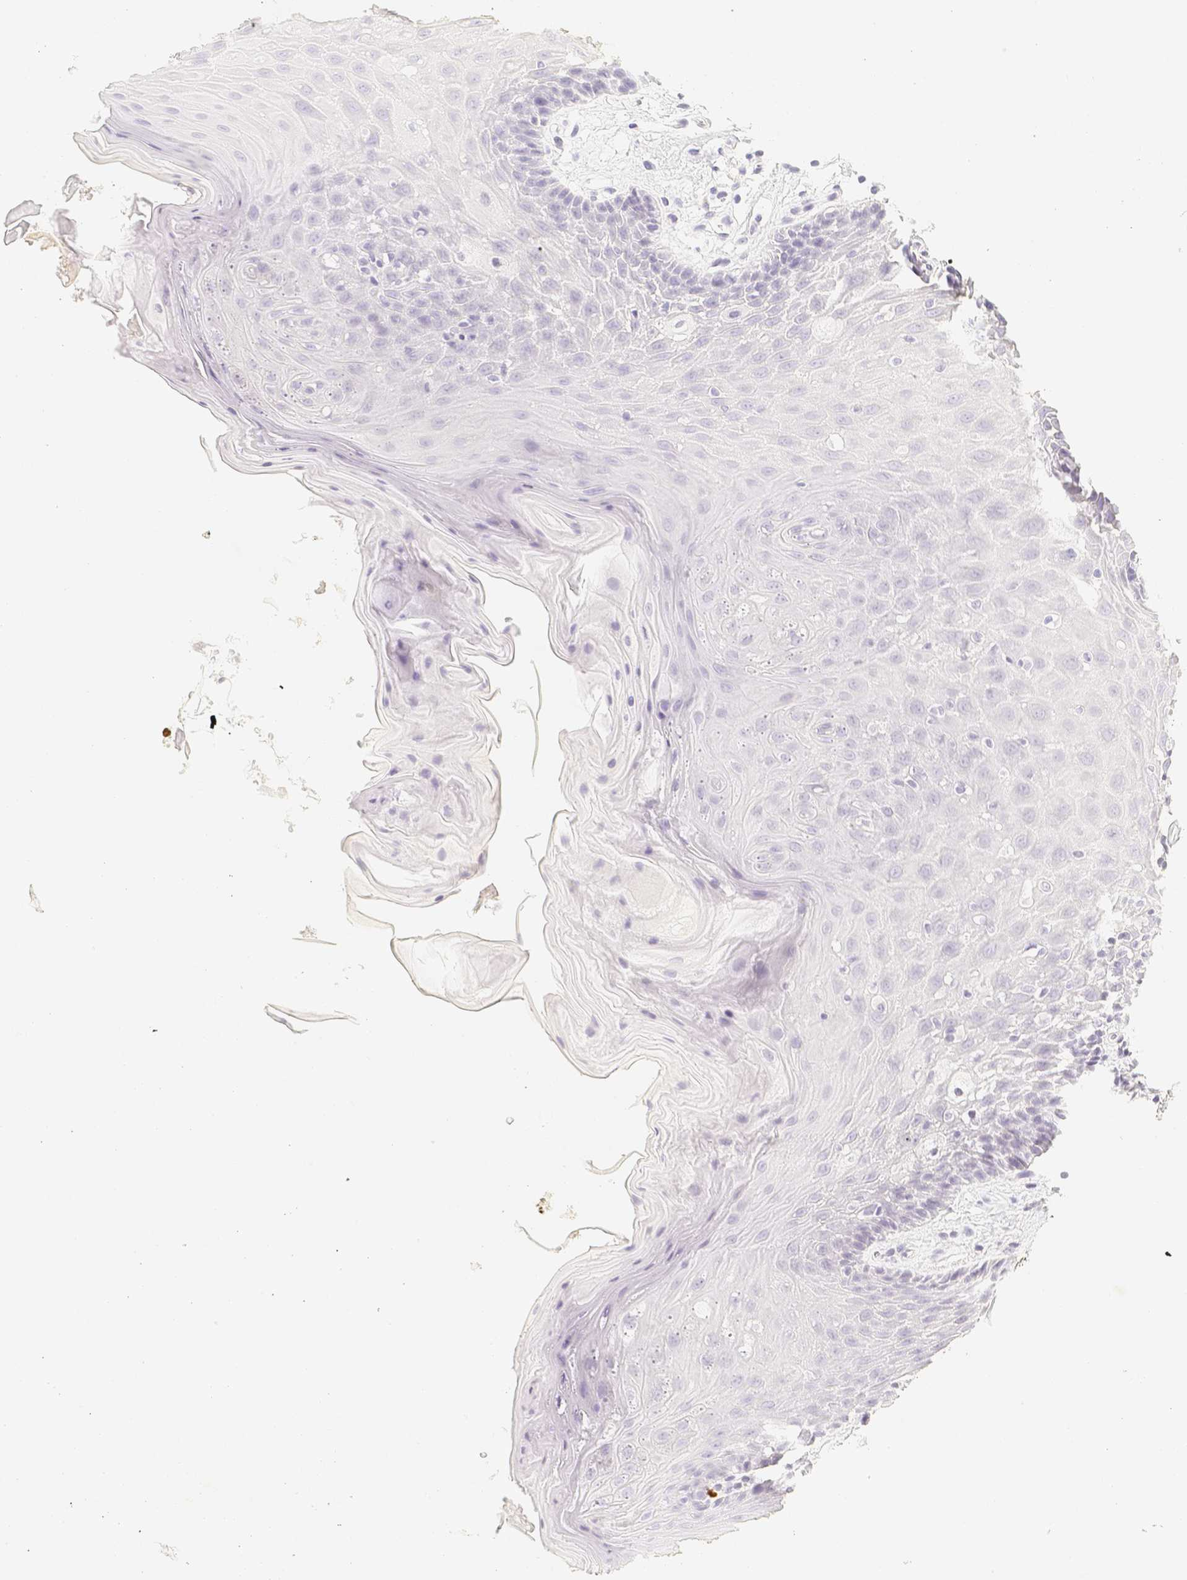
{"staining": {"intensity": "negative", "quantity": "none", "location": "none"}, "tissue": "oral mucosa", "cell_type": "Squamous epithelial cells", "image_type": "normal", "snomed": [{"axis": "morphology", "description": "Normal tissue, NOS"}, {"axis": "morphology", "description": "Squamous cell carcinoma, NOS"}, {"axis": "topography", "description": "Oral tissue"}, {"axis": "topography", "description": "Head-Neck"}], "caption": "A histopathology image of oral mucosa stained for a protein shows no brown staining in squamous epithelial cells. (Brightfield microscopy of DAB (3,3'-diaminobenzidine) immunohistochemistry (IHC) at high magnification).", "gene": "PADI4", "patient": {"sex": "male", "age": 71}}